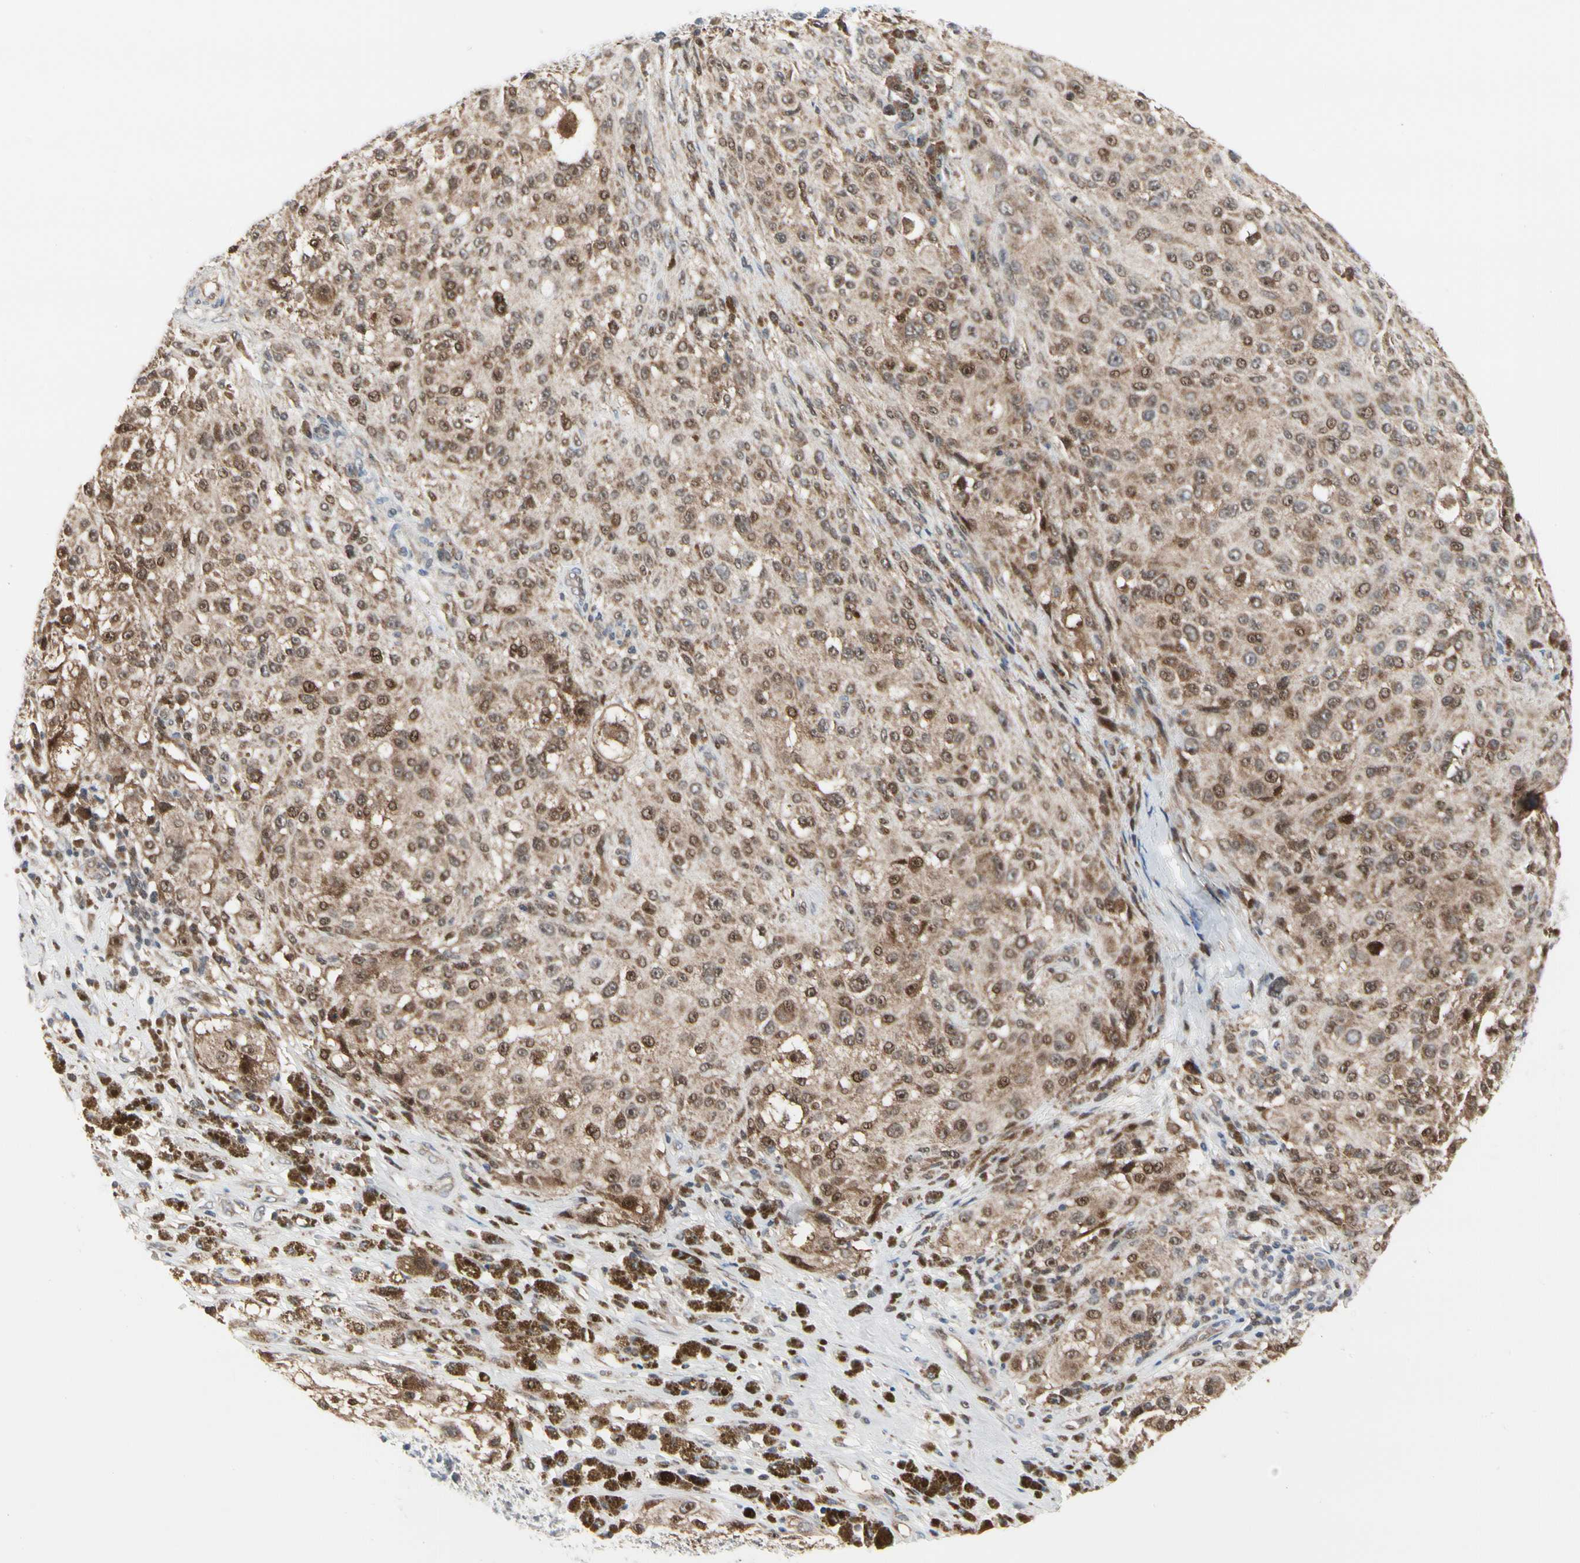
{"staining": {"intensity": "moderate", "quantity": ">75%", "location": "cytoplasmic/membranous,nuclear"}, "tissue": "melanoma", "cell_type": "Tumor cells", "image_type": "cancer", "snomed": [{"axis": "morphology", "description": "Necrosis, NOS"}, {"axis": "morphology", "description": "Malignant melanoma, NOS"}, {"axis": "topography", "description": "Skin"}], "caption": "IHC of melanoma reveals medium levels of moderate cytoplasmic/membranous and nuclear expression in about >75% of tumor cells.", "gene": "CDK5", "patient": {"sex": "female", "age": 87}}